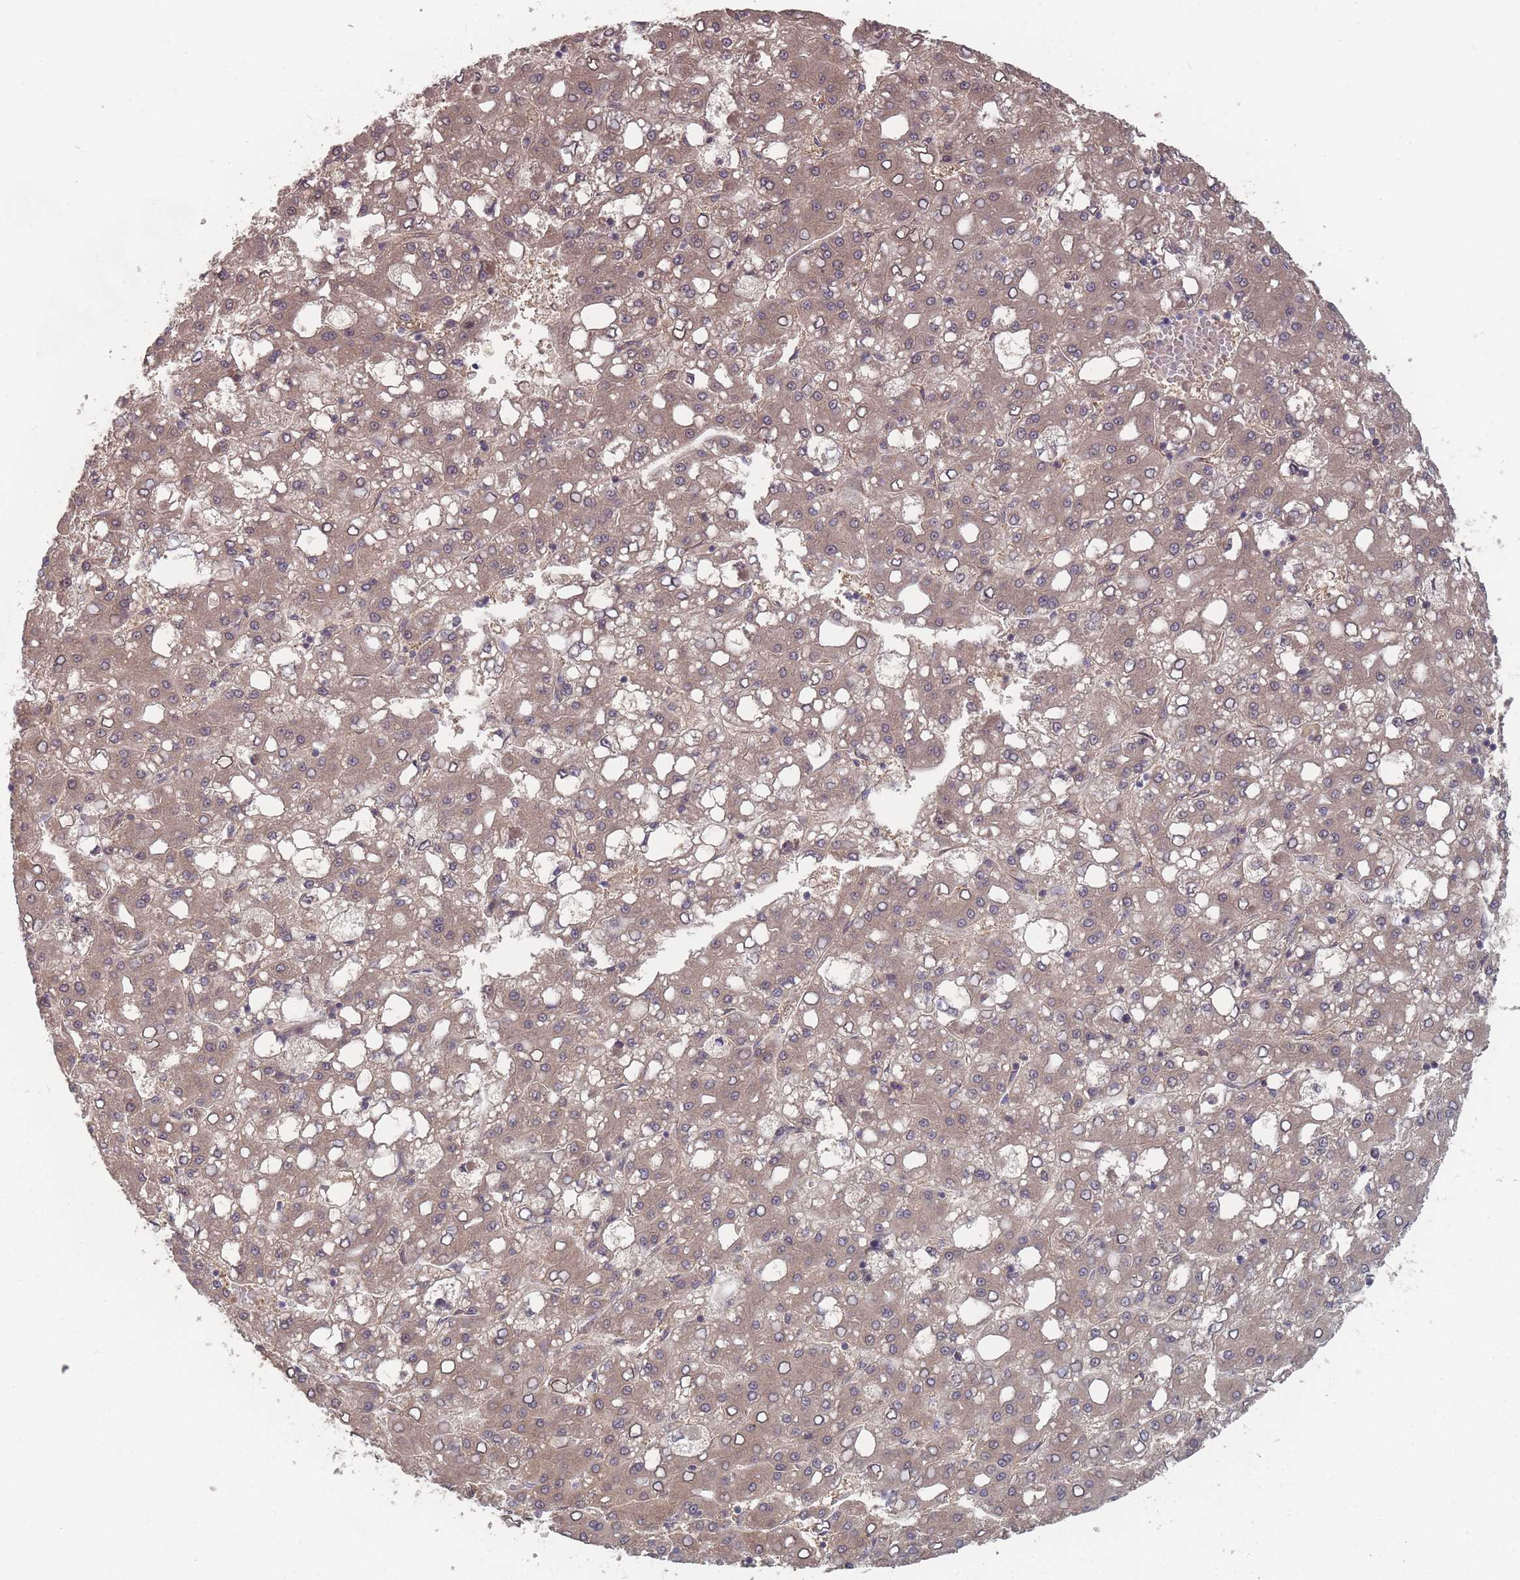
{"staining": {"intensity": "moderate", "quantity": ">75%", "location": "cytoplasmic/membranous"}, "tissue": "liver cancer", "cell_type": "Tumor cells", "image_type": "cancer", "snomed": [{"axis": "morphology", "description": "Carcinoma, Hepatocellular, NOS"}, {"axis": "topography", "description": "Liver"}], "caption": "Protein expression analysis of liver cancer displays moderate cytoplasmic/membranous staining in approximately >75% of tumor cells. (IHC, brightfield microscopy, high magnification).", "gene": "CNTRL", "patient": {"sex": "male", "age": 65}}